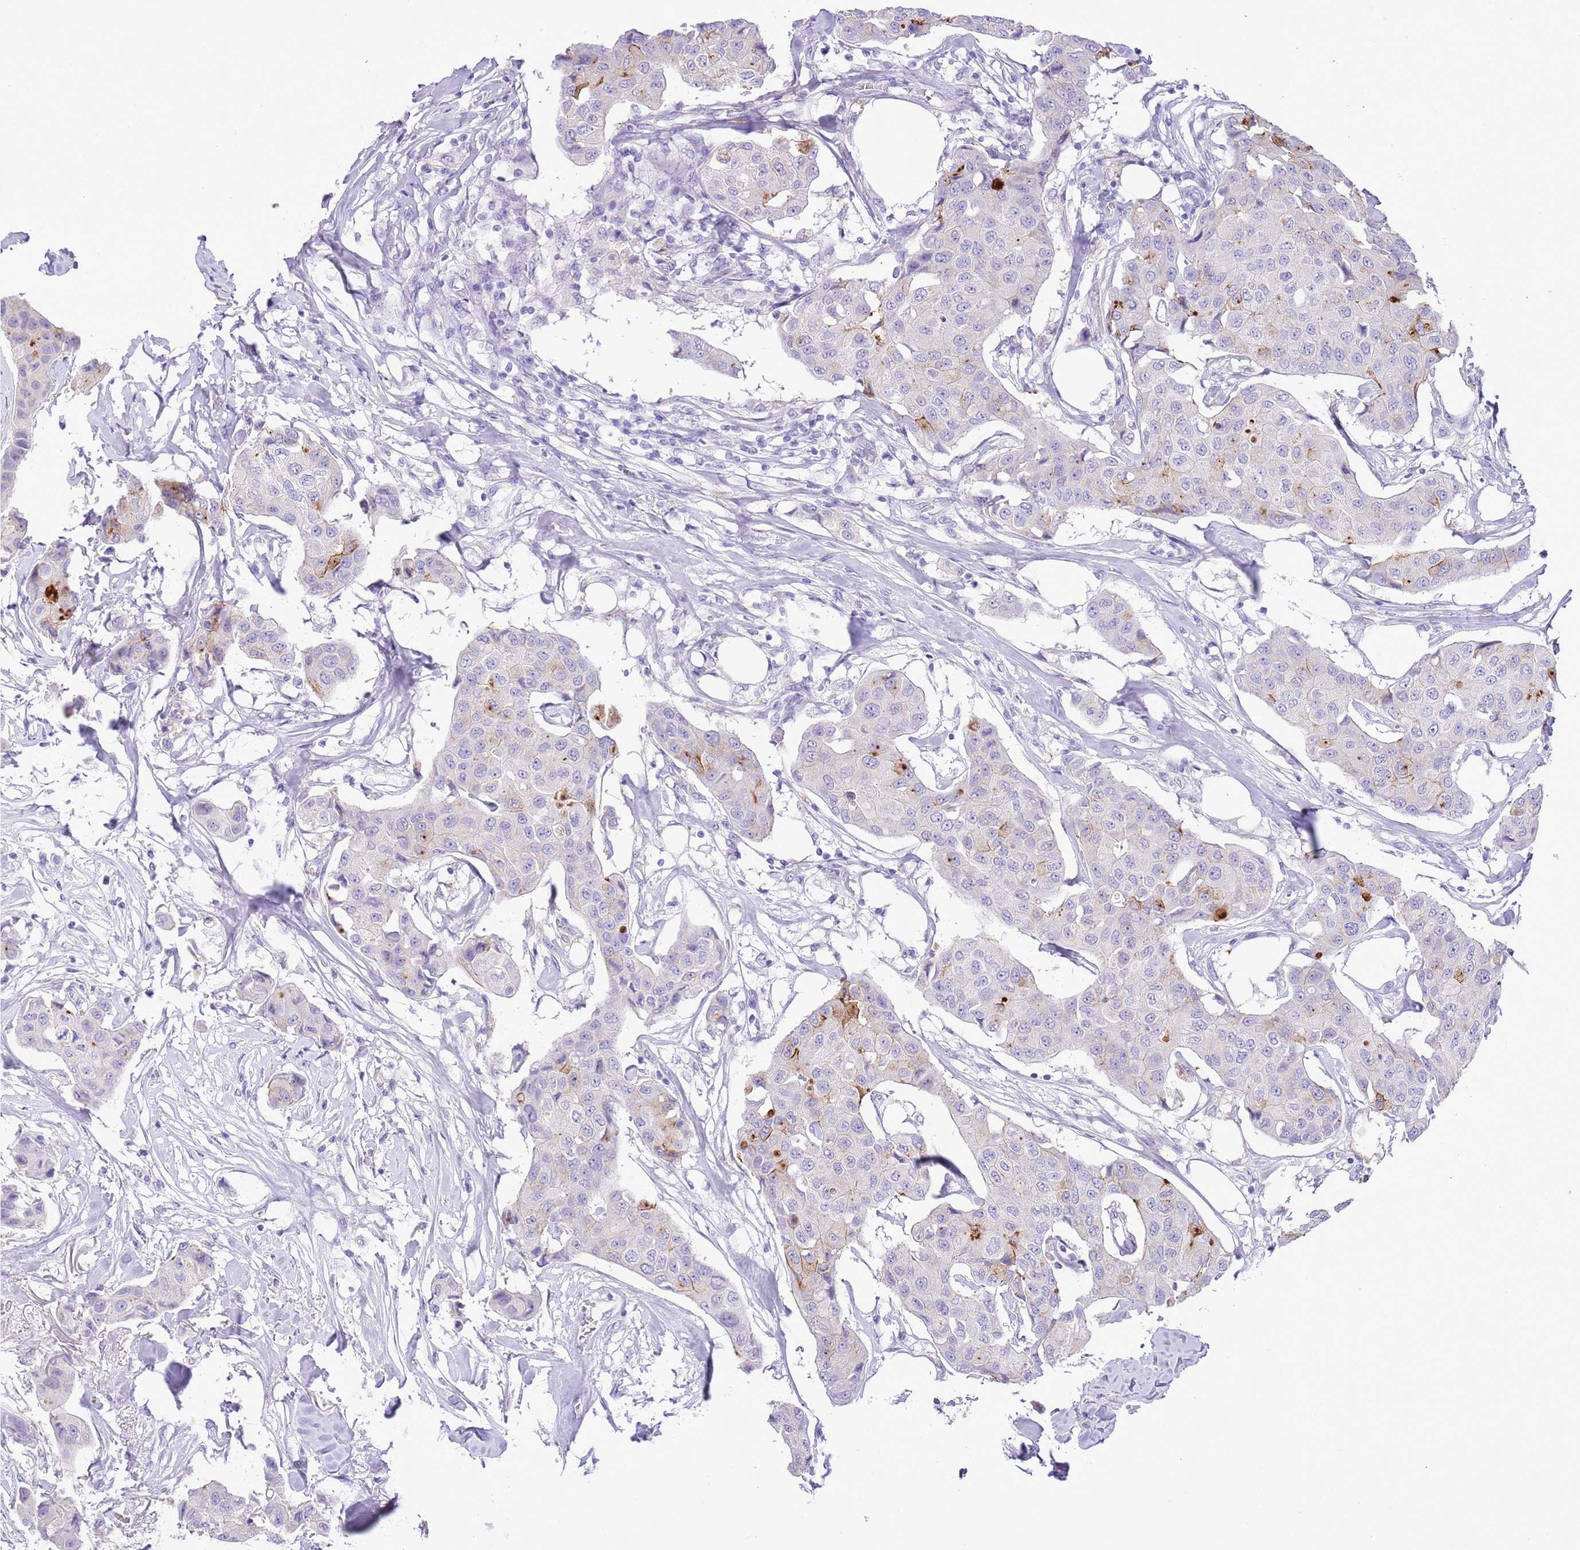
{"staining": {"intensity": "strong", "quantity": "<25%", "location": "cytoplasmic/membranous"}, "tissue": "breast cancer", "cell_type": "Tumor cells", "image_type": "cancer", "snomed": [{"axis": "morphology", "description": "Duct carcinoma"}, {"axis": "topography", "description": "Breast"}], "caption": "The immunohistochemical stain shows strong cytoplasmic/membranous expression in tumor cells of invasive ductal carcinoma (breast) tissue. Nuclei are stained in blue.", "gene": "OR2Z1", "patient": {"sex": "female", "age": 80}}